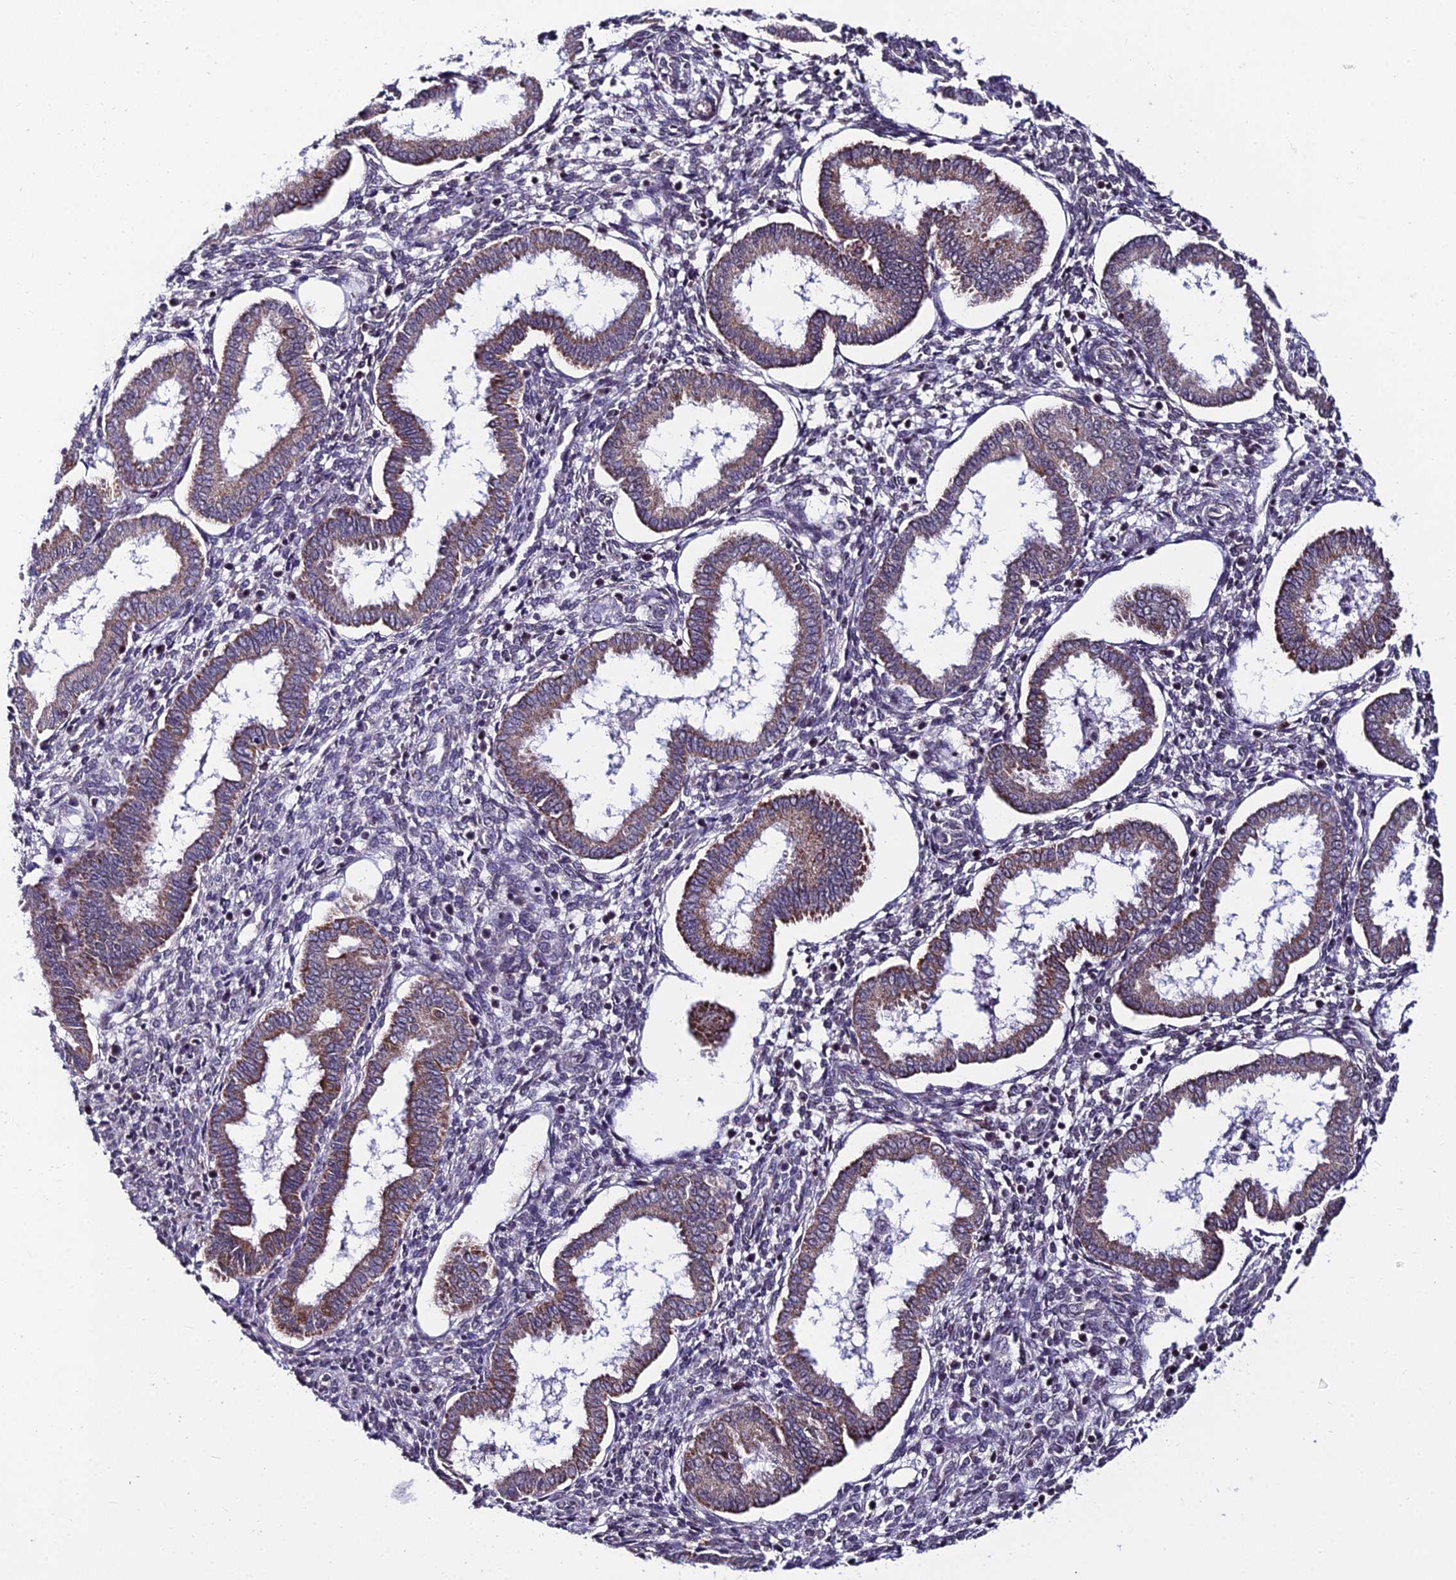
{"staining": {"intensity": "negative", "quantity": "none", "location": "none"}, "tissue": "endometrium", "cell_type": "Cells in endometrial stroma", "image_type": "normal", "snomed": [{"axis": "morphology", "description": "Normal tissue, NOS"}, {"axis": "topography", "description": "Endometrium"}], "caption": "The photomicrograph exhibits no staining of cells in endometrial stroma in benign endometrium. (IHC, brightfield microscopy, high magnification).", "gene": "CDNF", "patient": {"sex": "female", "age": 24}}